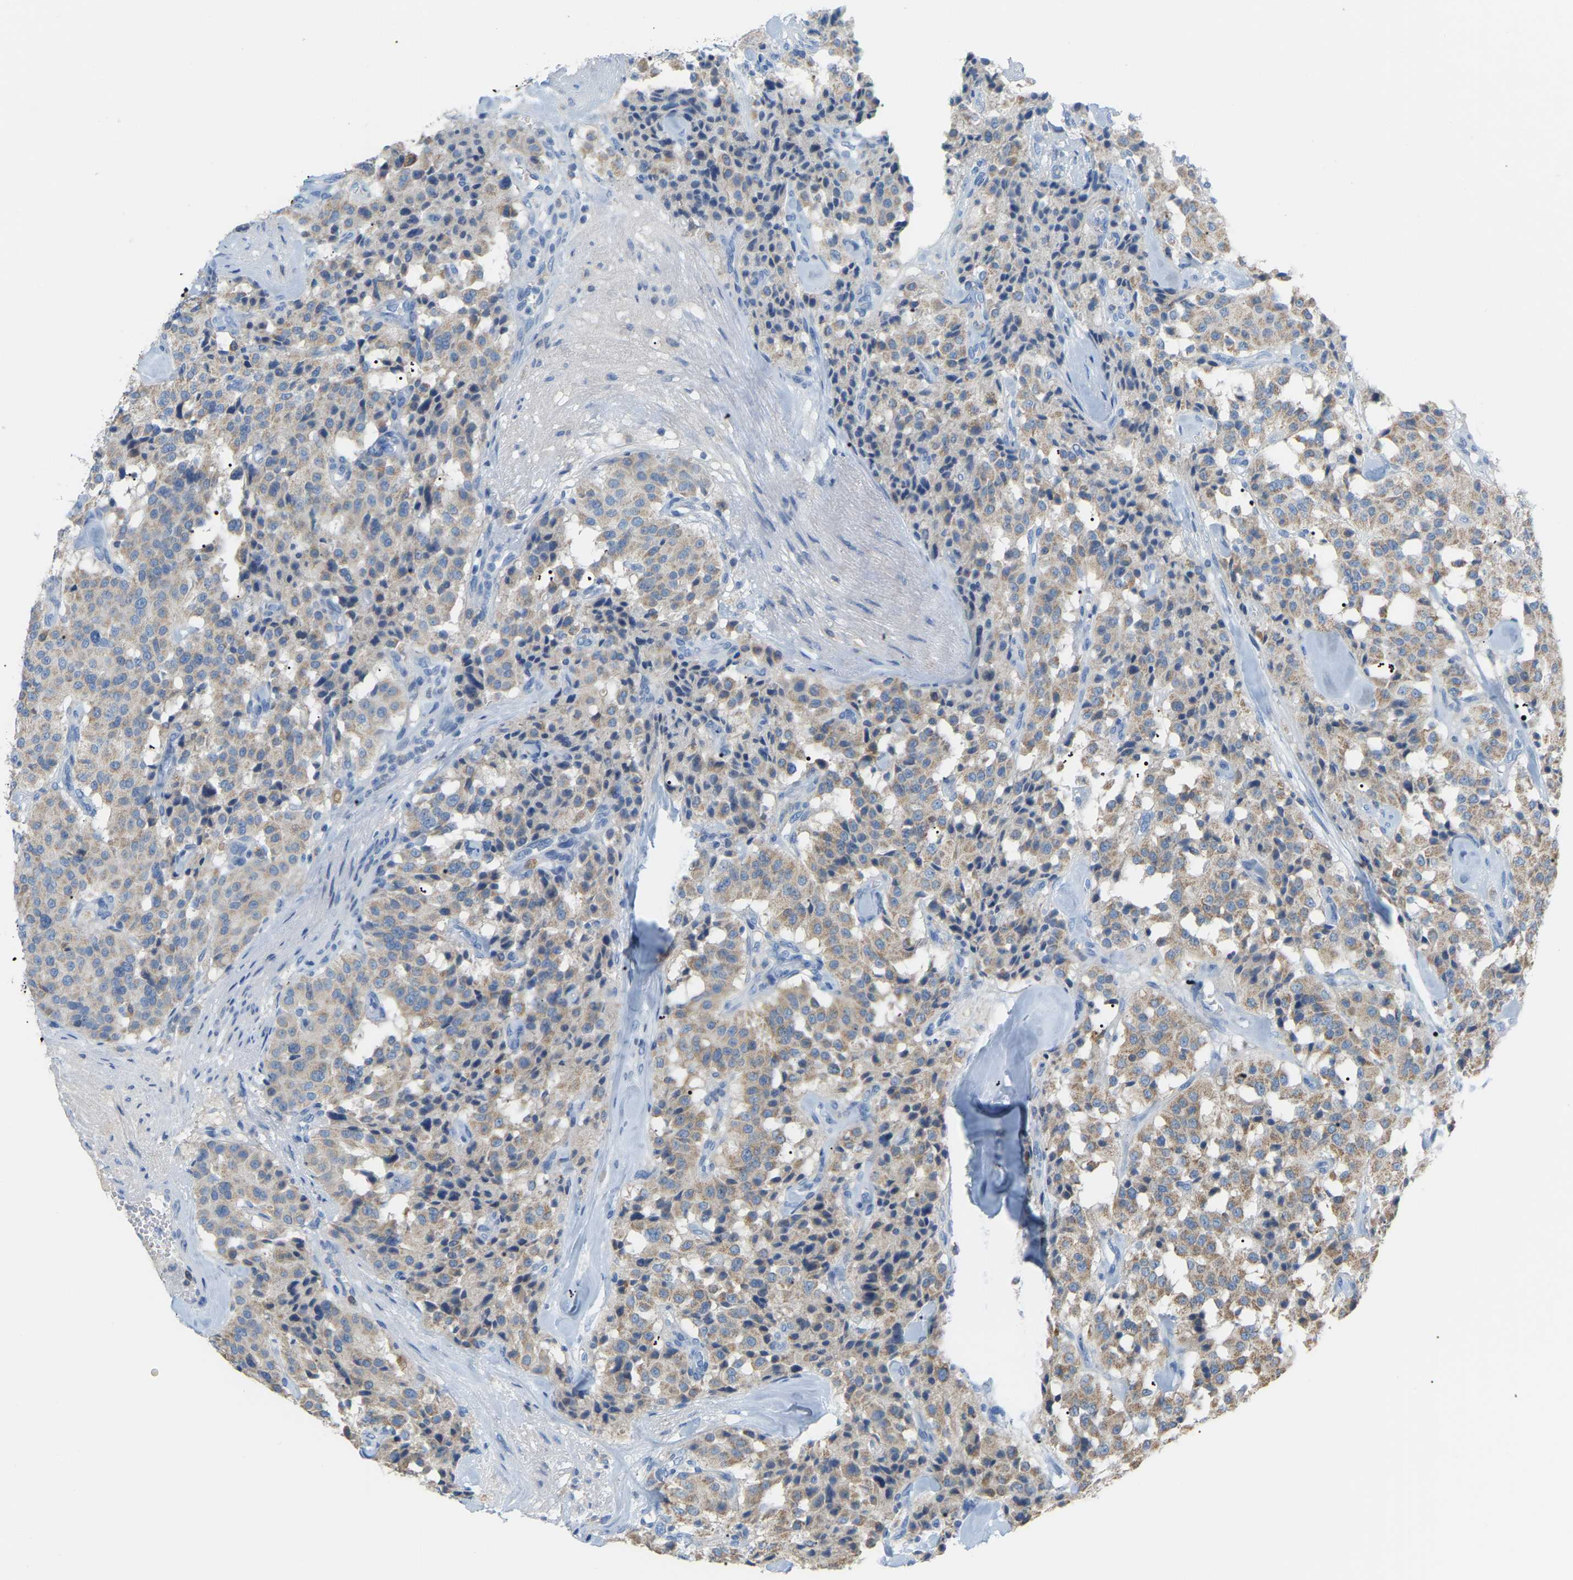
{"staining": {"intensity": "weak", "quantity": ">75%", "location": "cytoplasmic/membranous"}, "tissue": "carcinoid", "cell_type": "Tumor cells", "image_type": "cancer", "snomed": [{"axis": "morphology", "description": "Carcinoid, malignant, NOS"}, {"axis": "topography", "description": "Lung"}], "caption": "The photomicrograph displays a brown stain indicating the presence of a protein in the cytoplasmic/membranous of tumor cells in carcinoid.", "gene": "CROT", "patient": {"sex": "male", "age": 30}}